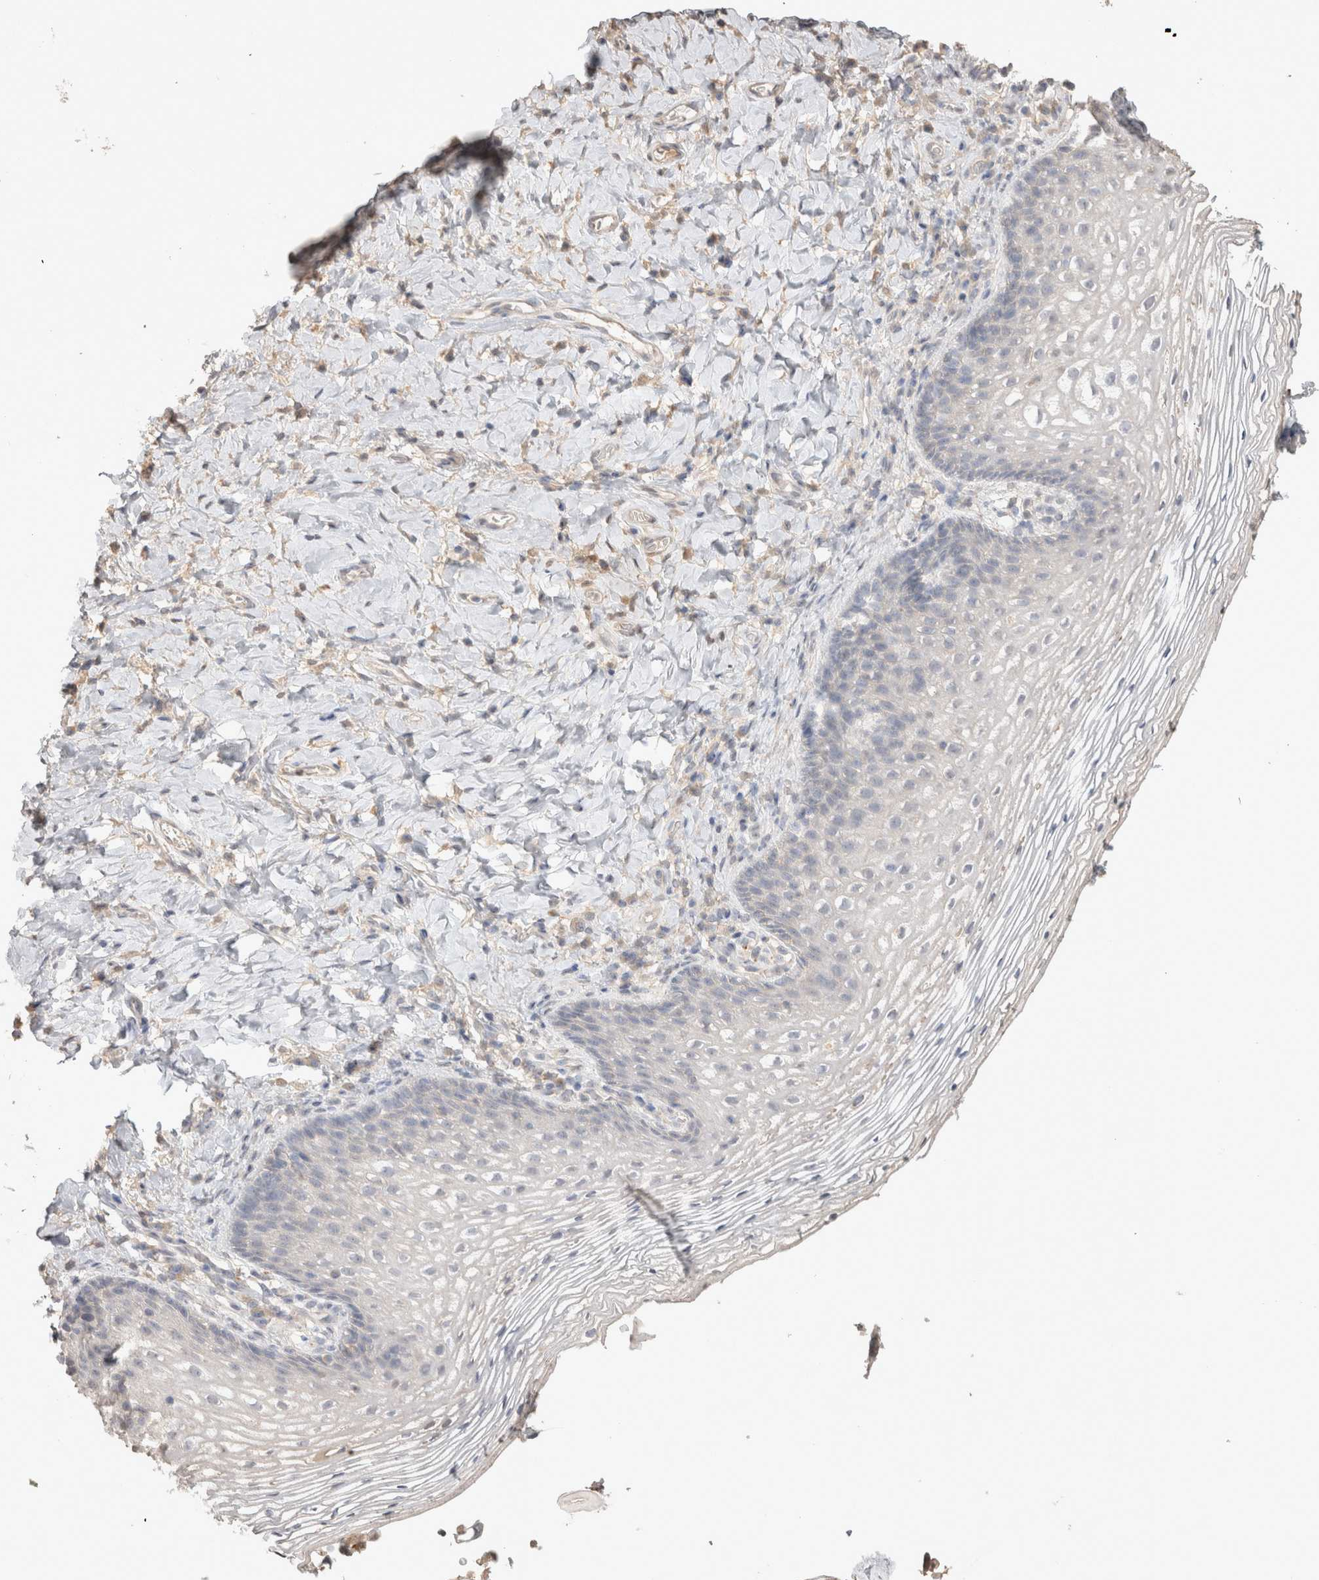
{"staining": {"intensity": "negative", "quantity": "none", "location": "none"}, "tissue": "vagina", "cell_type": "Squamous epithelial cells", "image_type": "normal", "snomed": [{"axis": "morphology", "description": "Normal tissue, NOS"}, {"axis": "topography", "description": "Vagina"}], "caption": "IHC of unremarkable vagina displays no positivity in squamous epithelial cells.", "gene": "NAALADL2", "patient": {"sex": "female", "age": 60}}